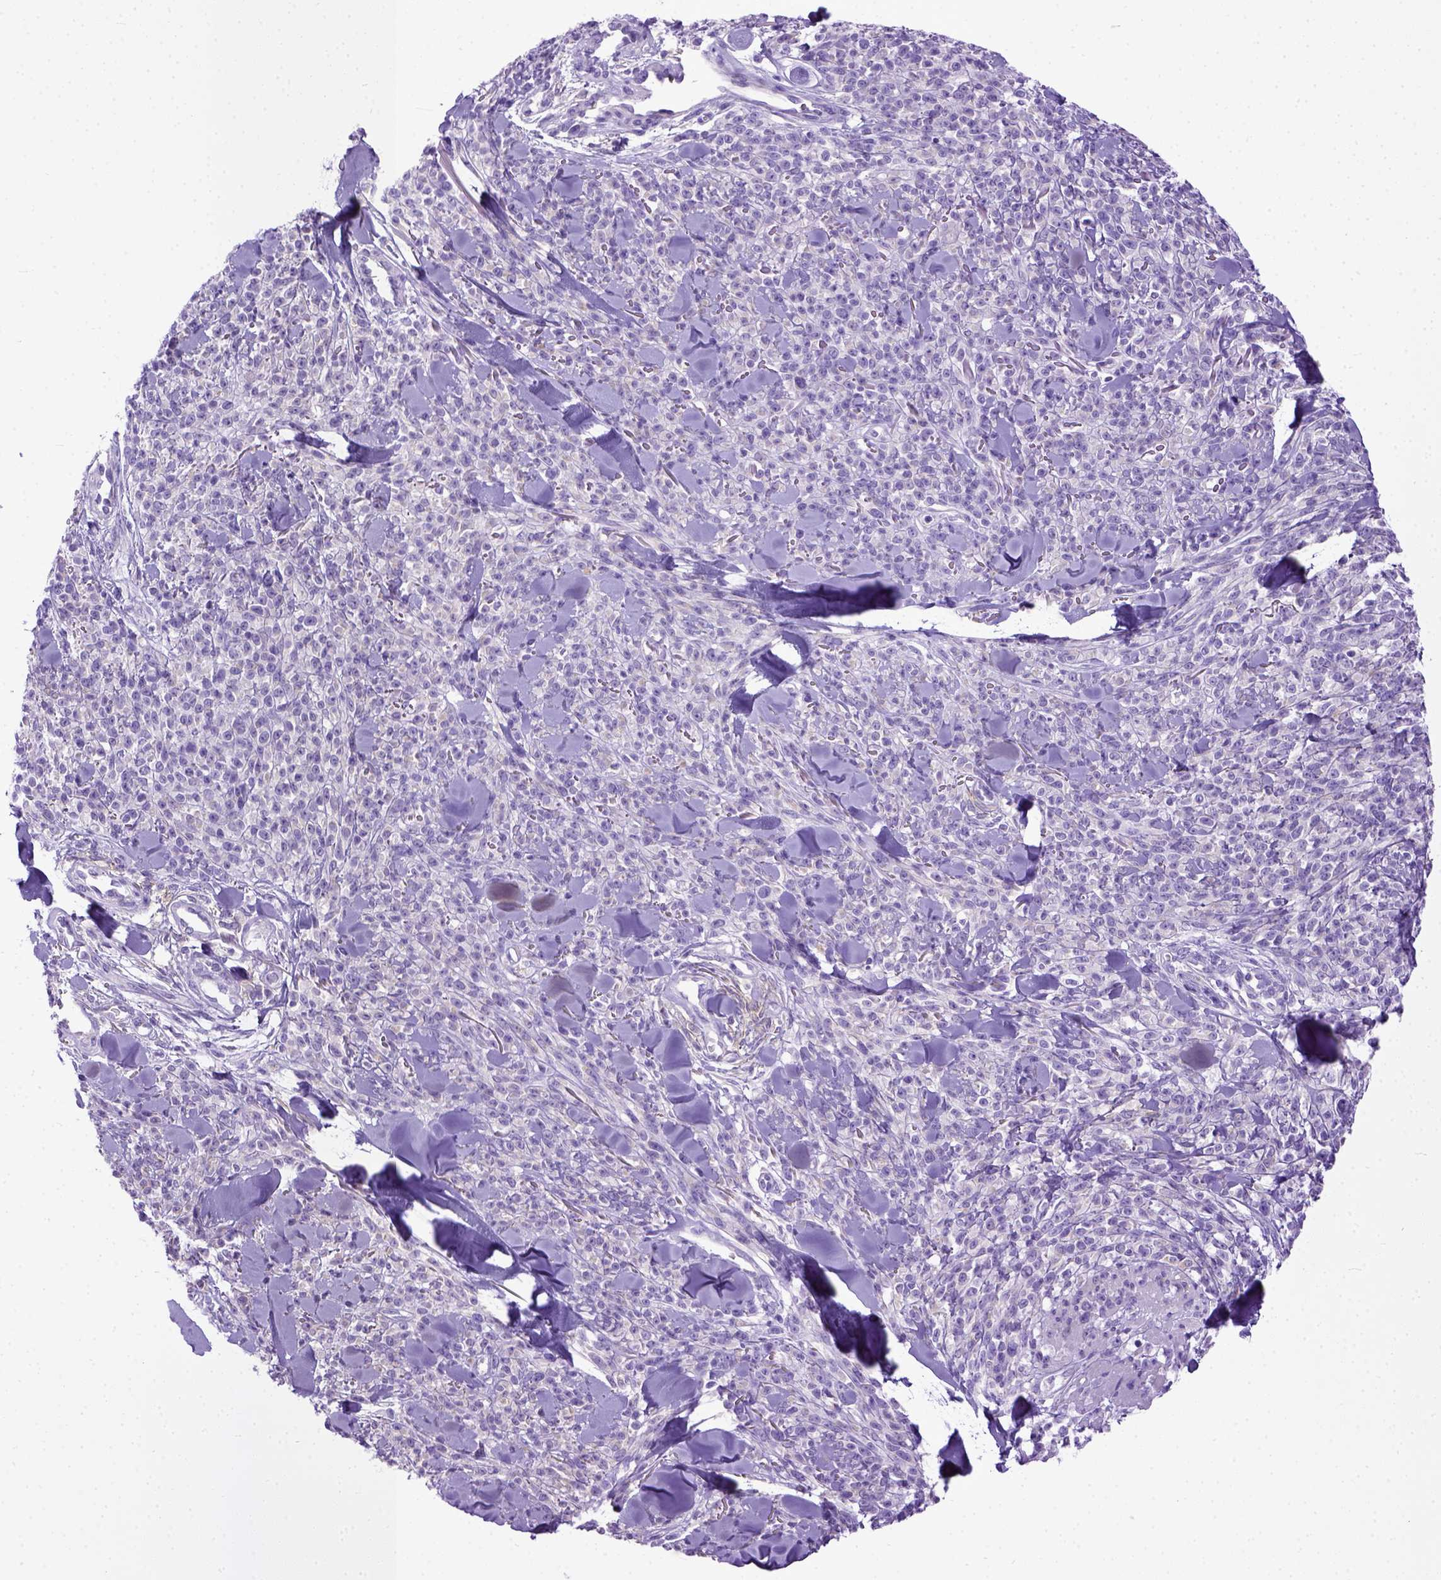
{"staining": {"intensity": "negative", "quantity": "none", "location": "none"}, "tissue": "melanoma", "cell_type": "Tumor cells", "image_type": "cancer", "snomed": [{"axis": "morphology", "description": "Malignant melanoma, NOS"}, {"axis": "topography", "description": "Skin"}, {"axis": "topography", "description": "Skin of trunk"}], "caption": "Human malignant melanoma stained for a protein using IHC reveals no positivity in tumor cells.", "gene": "PPL", "patient": {"sex": "male", "age": 74}}